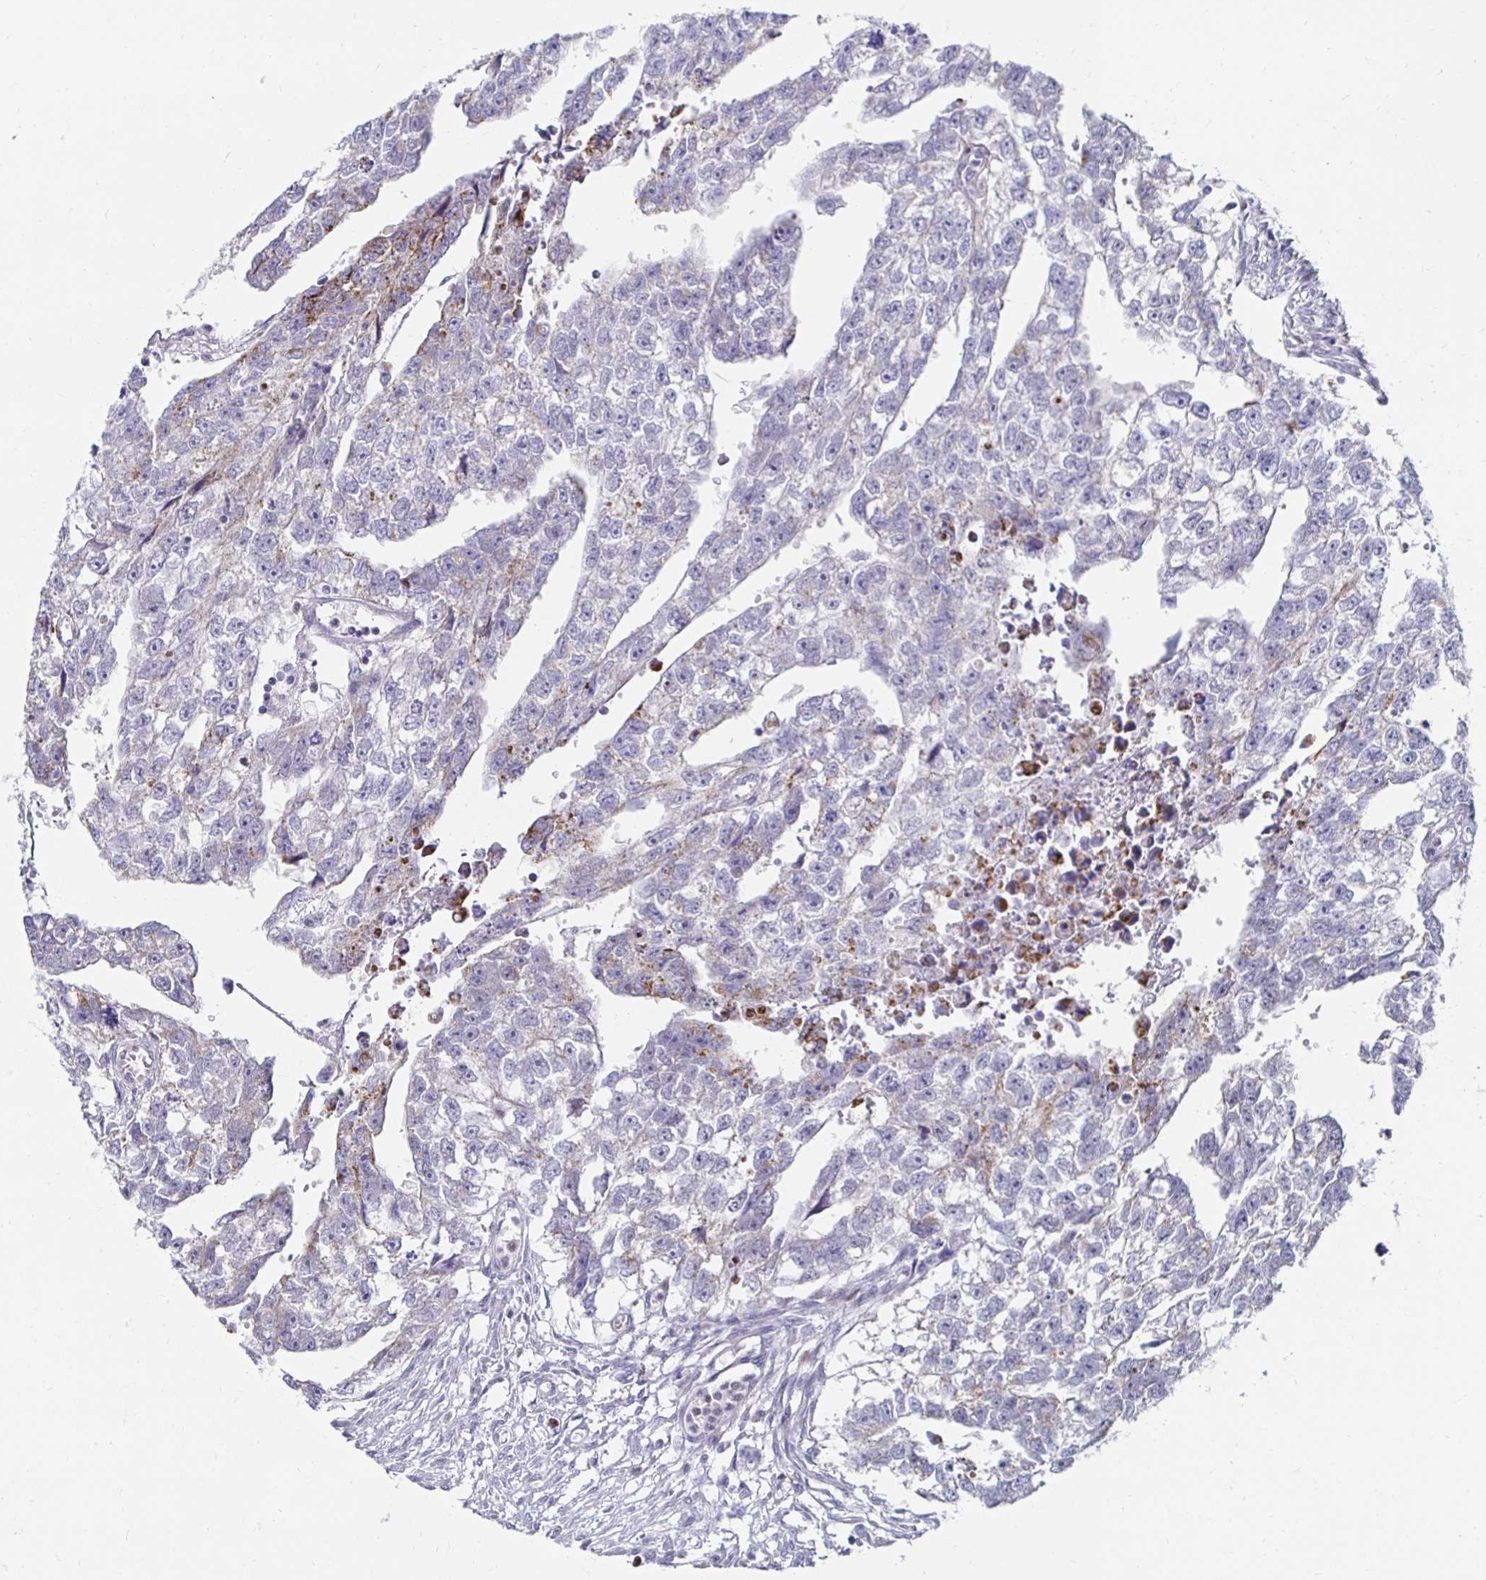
{"staining": {"intensity": "negative", "quantity": "none", "location": "none"}, "tissue": "testis cancer", "cell_type": "Tumor cells", "image_type": "cancer", "snomed": [{"axis": "morphology", "description": "Carcinoma, Embryonal, NOS"}, {"axis": "morphology", "description": "Teratoma, malignant, NOS"}, {"axis": "topography", "description": "Testis"}], "caption": "The image reveals no staining of tumor cells in testis cancer (embryonal carcinoma). Brightfield microscopy of immunohistochemistry (IHC) stained with DAB (3,3'-diaminobenzidine) (brown) and hematoxylin (blue), captured at high magnification.", "gene": "NOCT", "patient": {"sex": "male", "age": 44}}